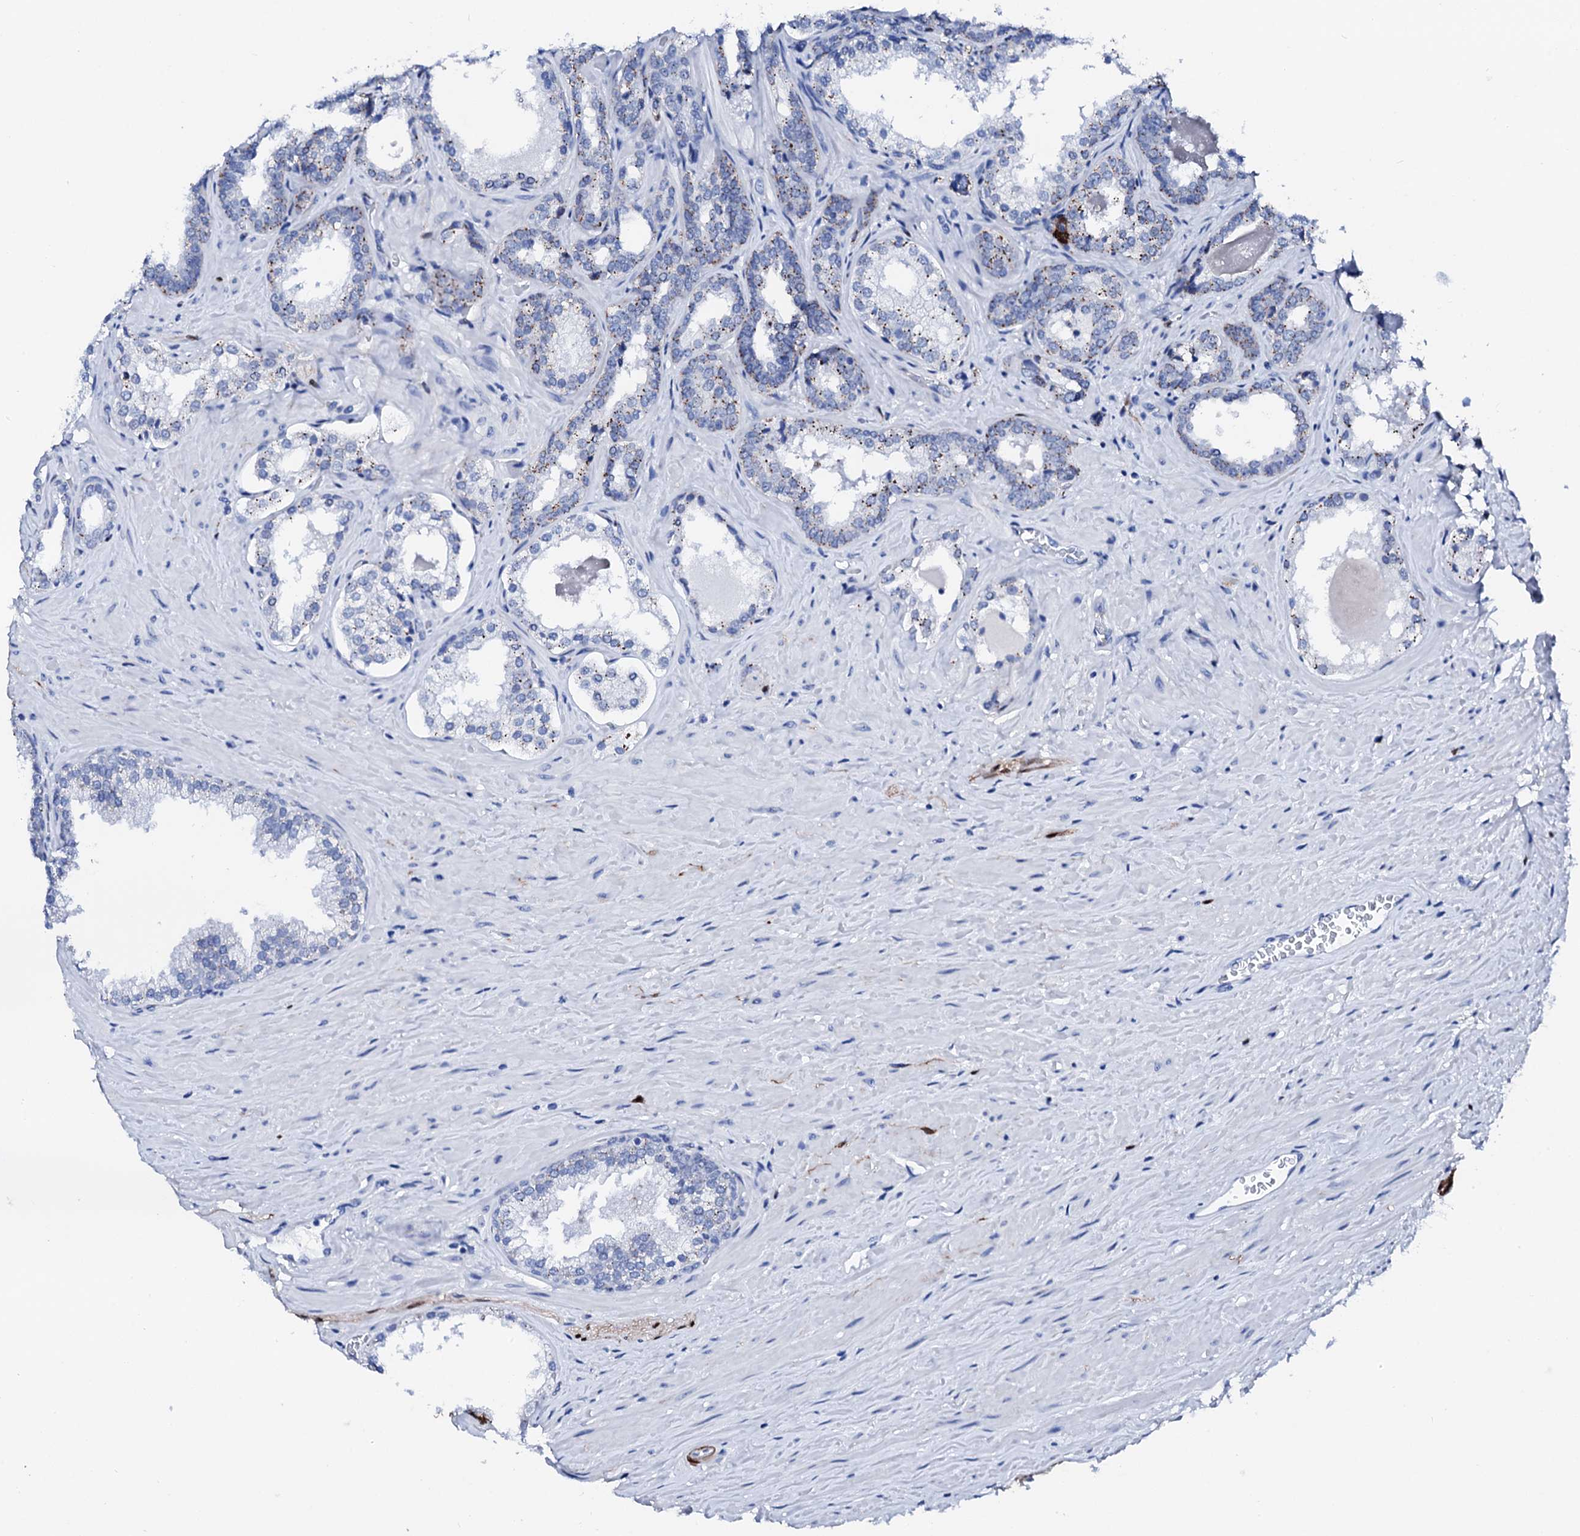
{"staining": {"intensity": "weak", "quantity": "<25%", "location": "cytoplasmic/membranous"}, "tissue": "prostate cancer", "cell_type": "Tumor cells", "image_type": "cancer", "snomed": [{"axis": "morphology", "description": "Adenocarcinoma, High grade"}, {"axis": "topography", "description": "Prostate"}], "caption": "Tumor cells show no significant expression in prostate cancer.", "gene": "NRIP2", "patient": {"sex": "male", "age": 64}}